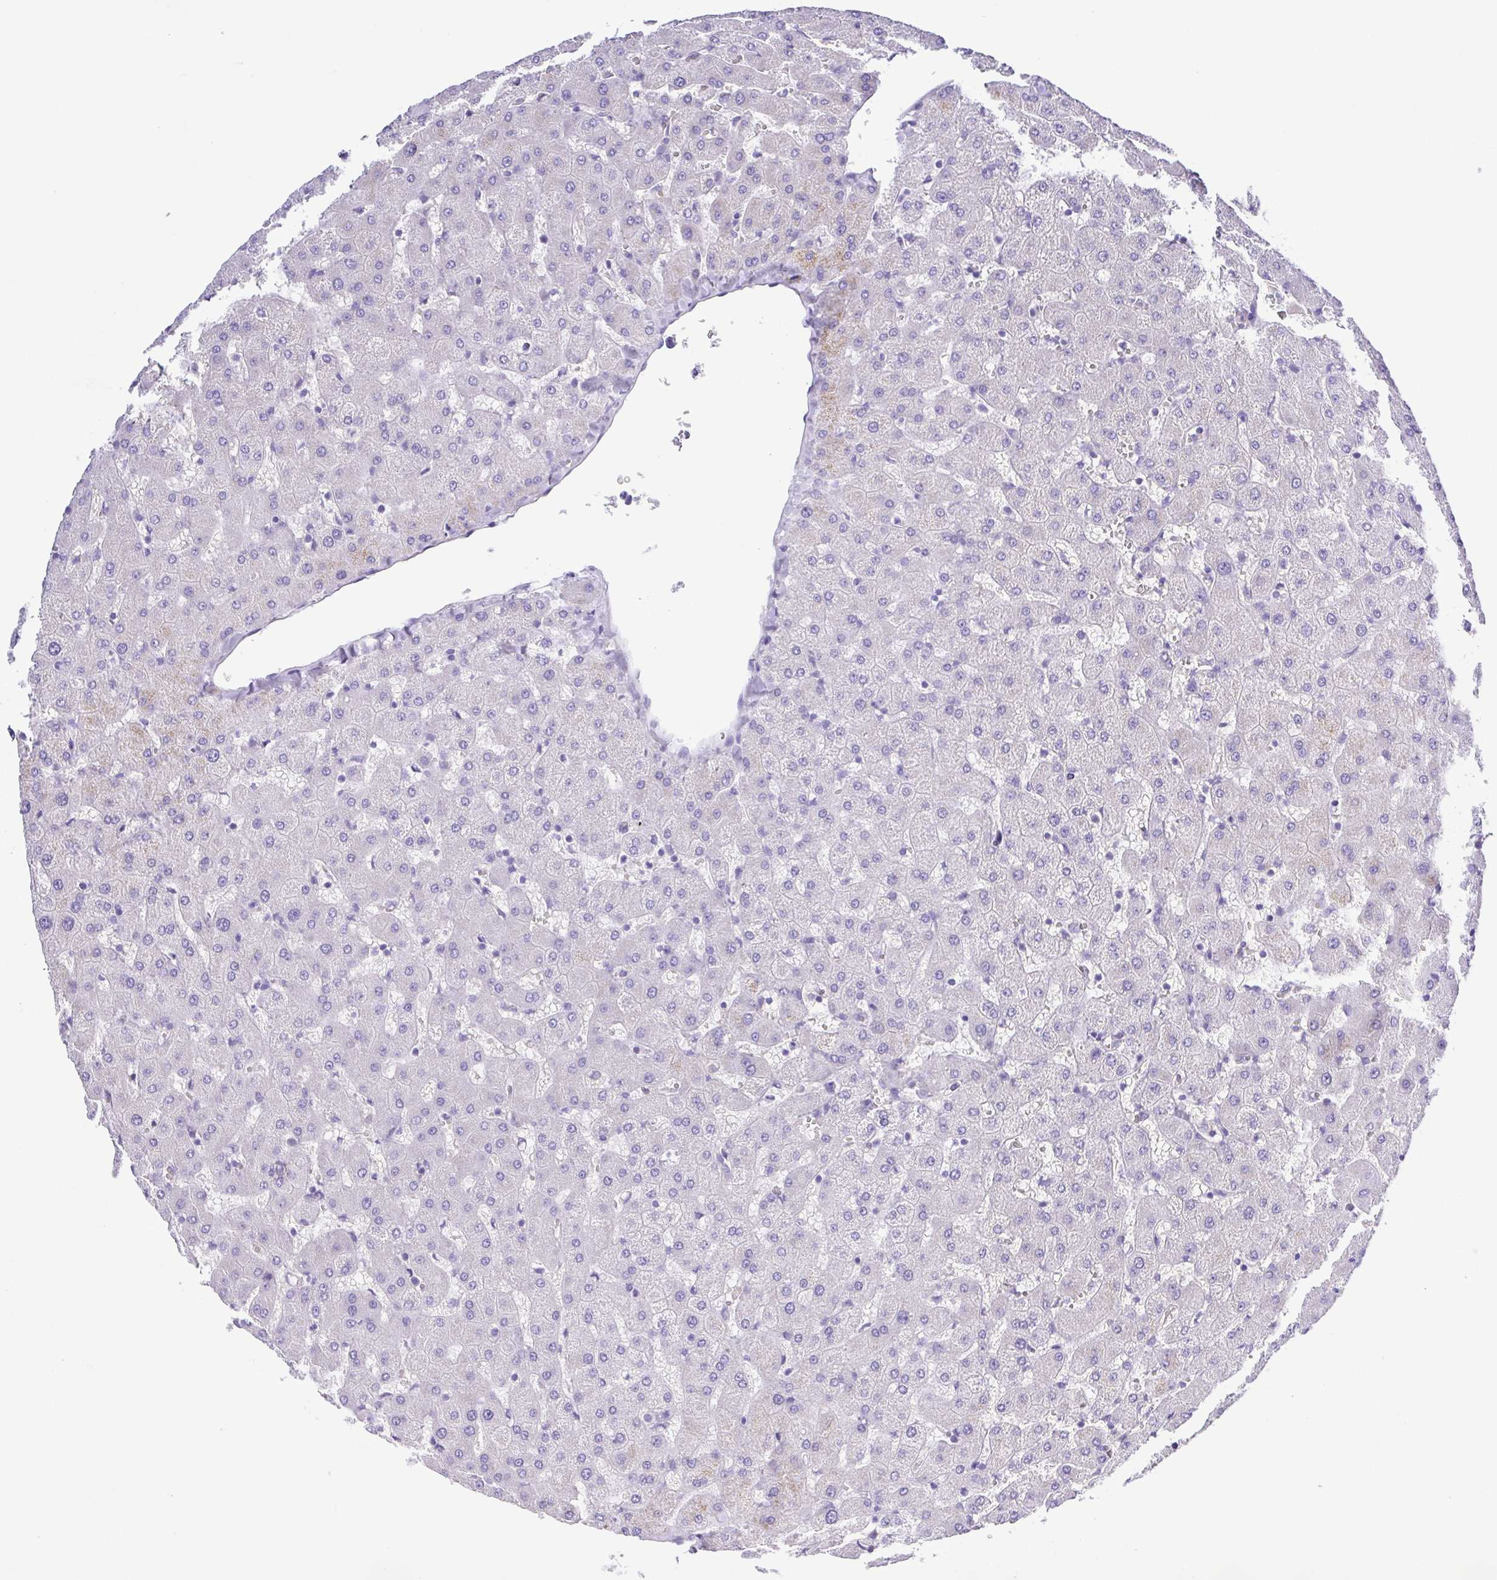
{"staining": {"intensity": "negative", "quantity": "none", "location": "none"}, "tissue": "liver", "cell_type": "Cholangiocytes", "image_type": "normal", "snomed": [{"axis": "morphology", "description": "Normal tissue, NOS"}, {"axis": "topography", "description": "Liver"}], "caption": "Immunohistochemistry image of normal liver: human liver stained with DAB exhibits no significant protein staining in cholangiocytes.", "gene": "CD72", "patient": {"sex": "female", "age": 63}}